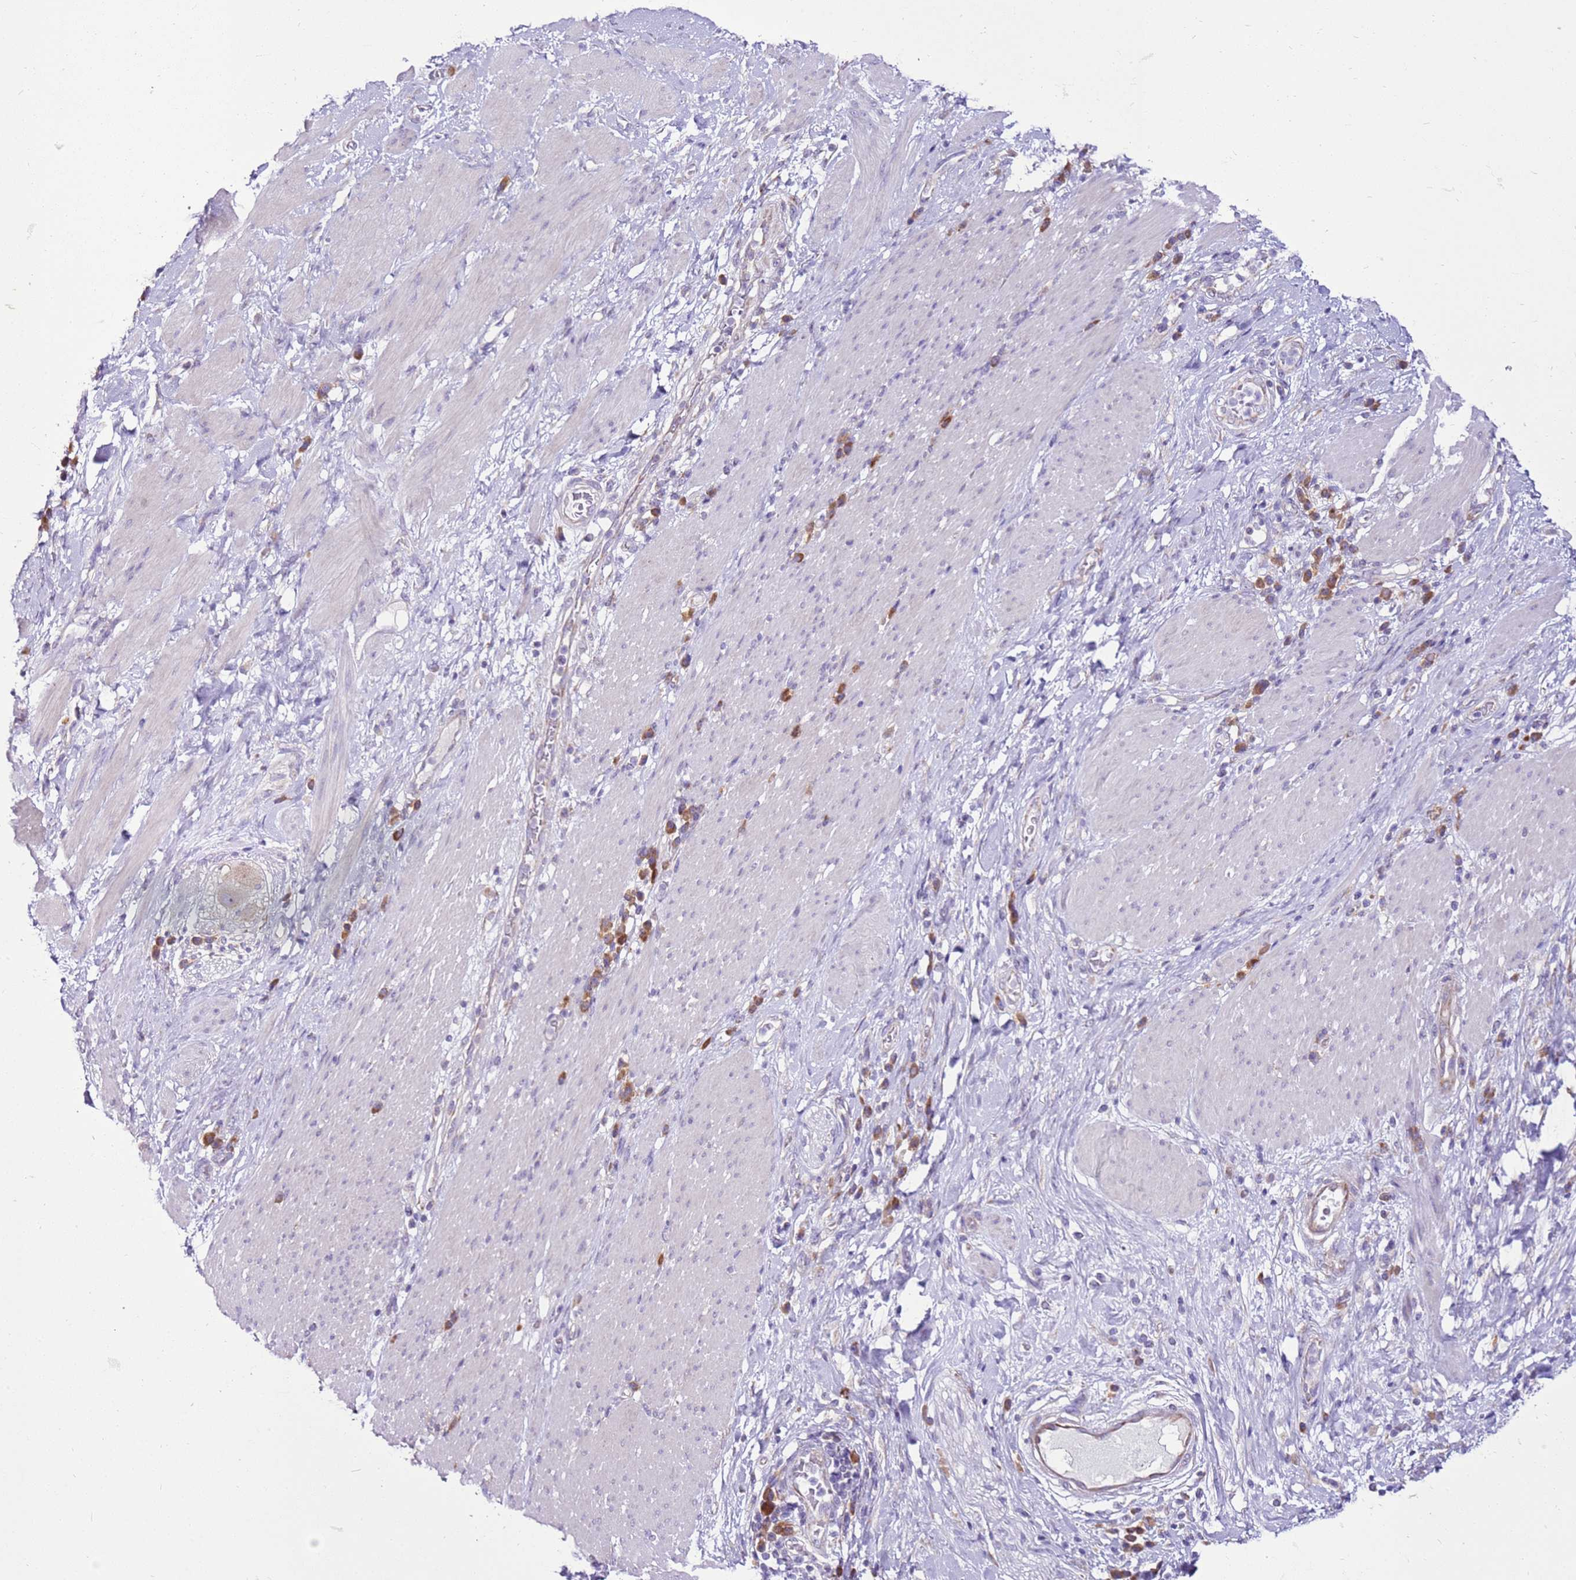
{"staining": {"intensity": "moderate", "quantity": ">75%", "location": "cytoplasmic/membranous"}, "tissue": "stomach cancer", "cell_type": "Tumor cells", "image_type": "cancer", "snomed": [{"axis": "morphology", "description": "Normal tissue, NOS"}, {"axis": "morphology", "description": "Adenocarcinoma, NOS"}, {"axis": "topography", "description": "Stomach"}], "caption": "A high-resolution micrograph shows immunohistochemistry staining of adenocarcinoma (stomach), which displays moderate cytoplasmic/membranous staining in approximately >75% of tumor cells.", "gene": "MRPL36", "patient": {"sex": "female", "age": 64}}